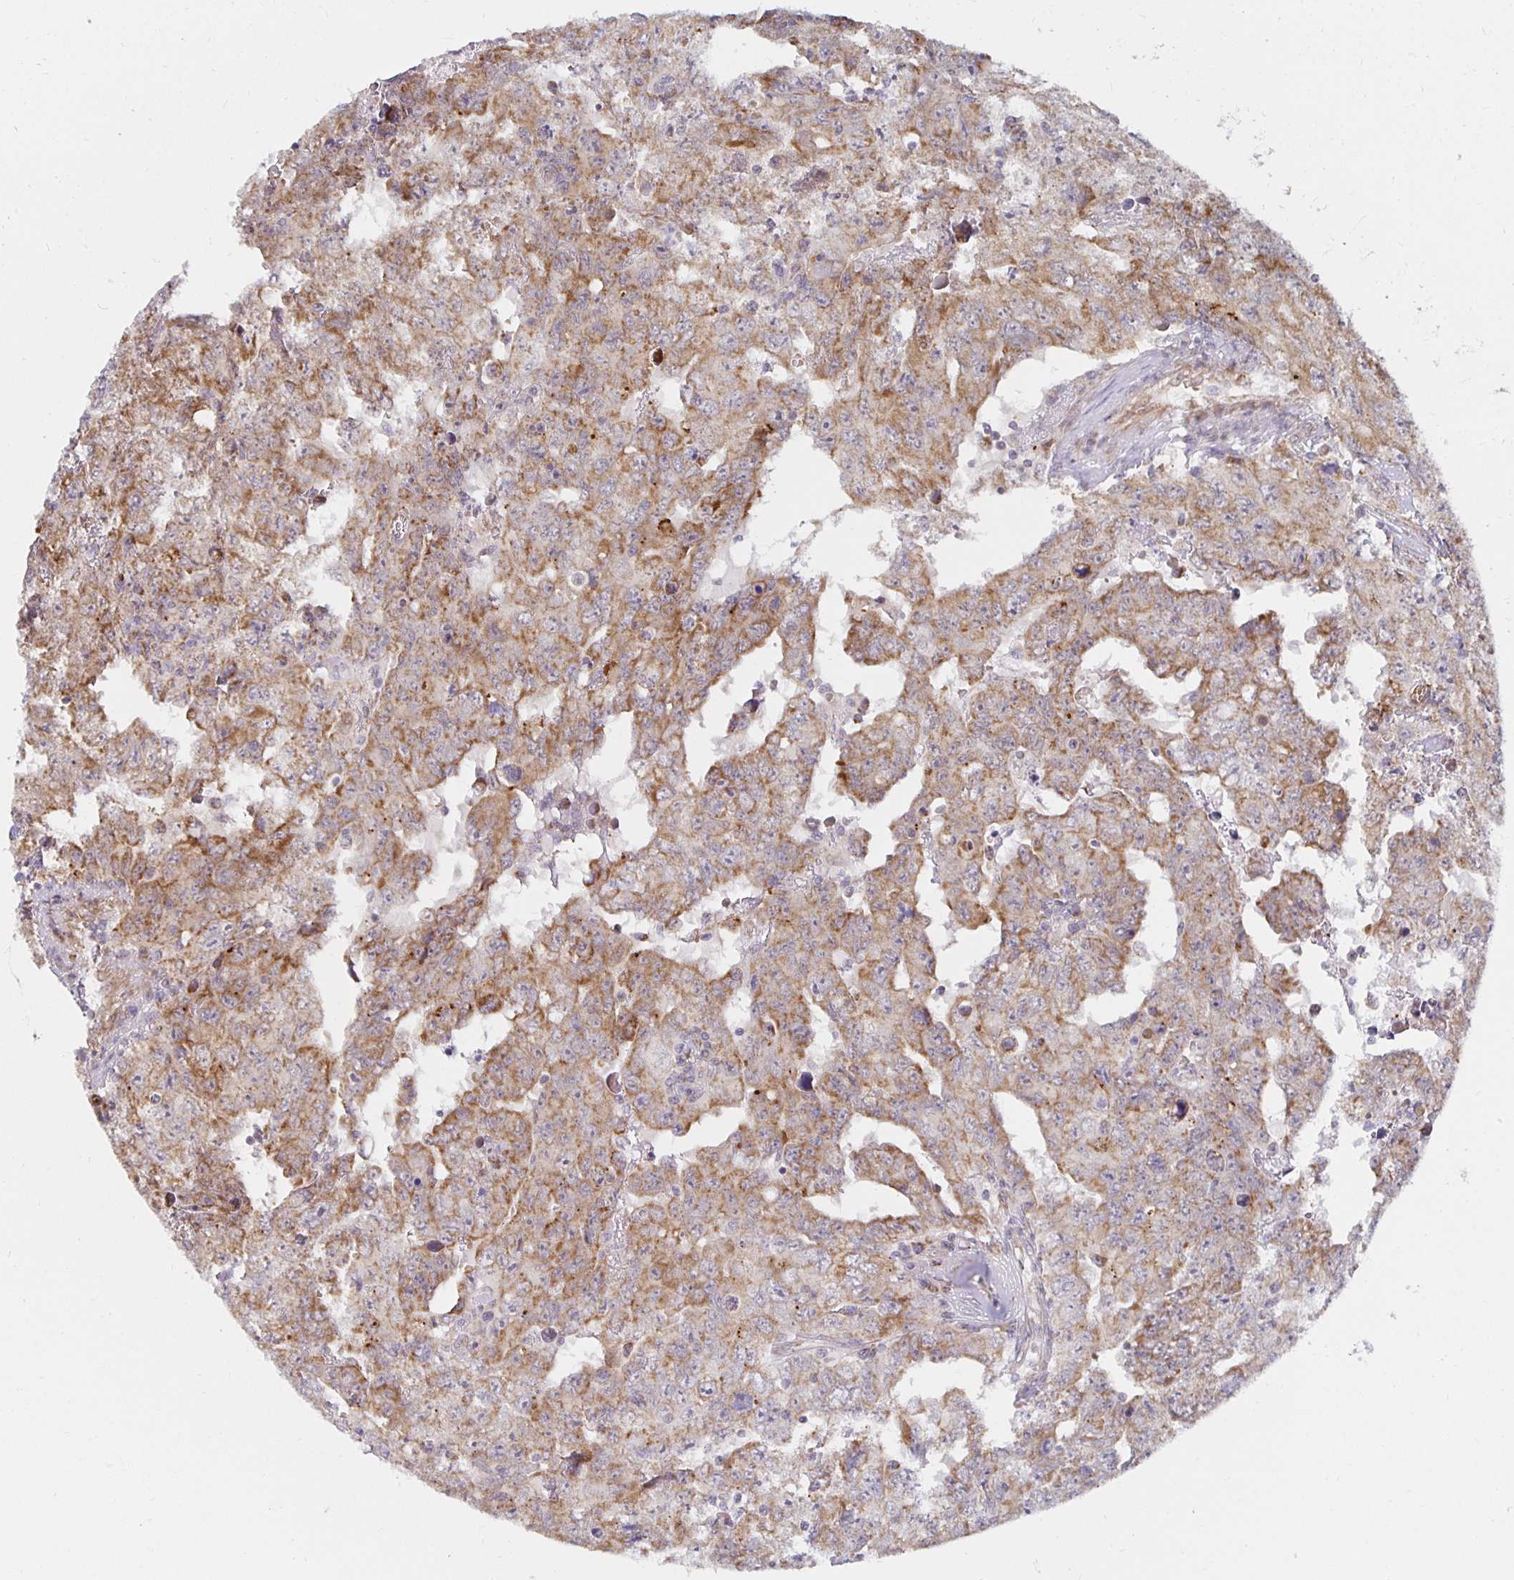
{"staining": {"intensity": "moderate", "quantity": ">75%", "location": "cytoplasmic/membranous"}, "tissue": "testis cancer", "cell_type": "Tumor cells", "image_type": "cancer", "snomed": [{"axis": "morphology", "description": "Carcinoma, Embryonal, NOS"}, {"axis": "topography", "description": "Testis"}], "caption": "High-magnification brightfield microscopy of testis cancer (embryonal carcinoma) stained with DAB (3,3'-diaminobenzidine) (brown) and counterstained with hematoxylin (blue). tumor cells exhibit moderate cytoplasmic/membranous positivity is appreciated in approximately>75% of cells.", "gene": "MRPL28", "patient": {"sex": "male", "age": 24}}